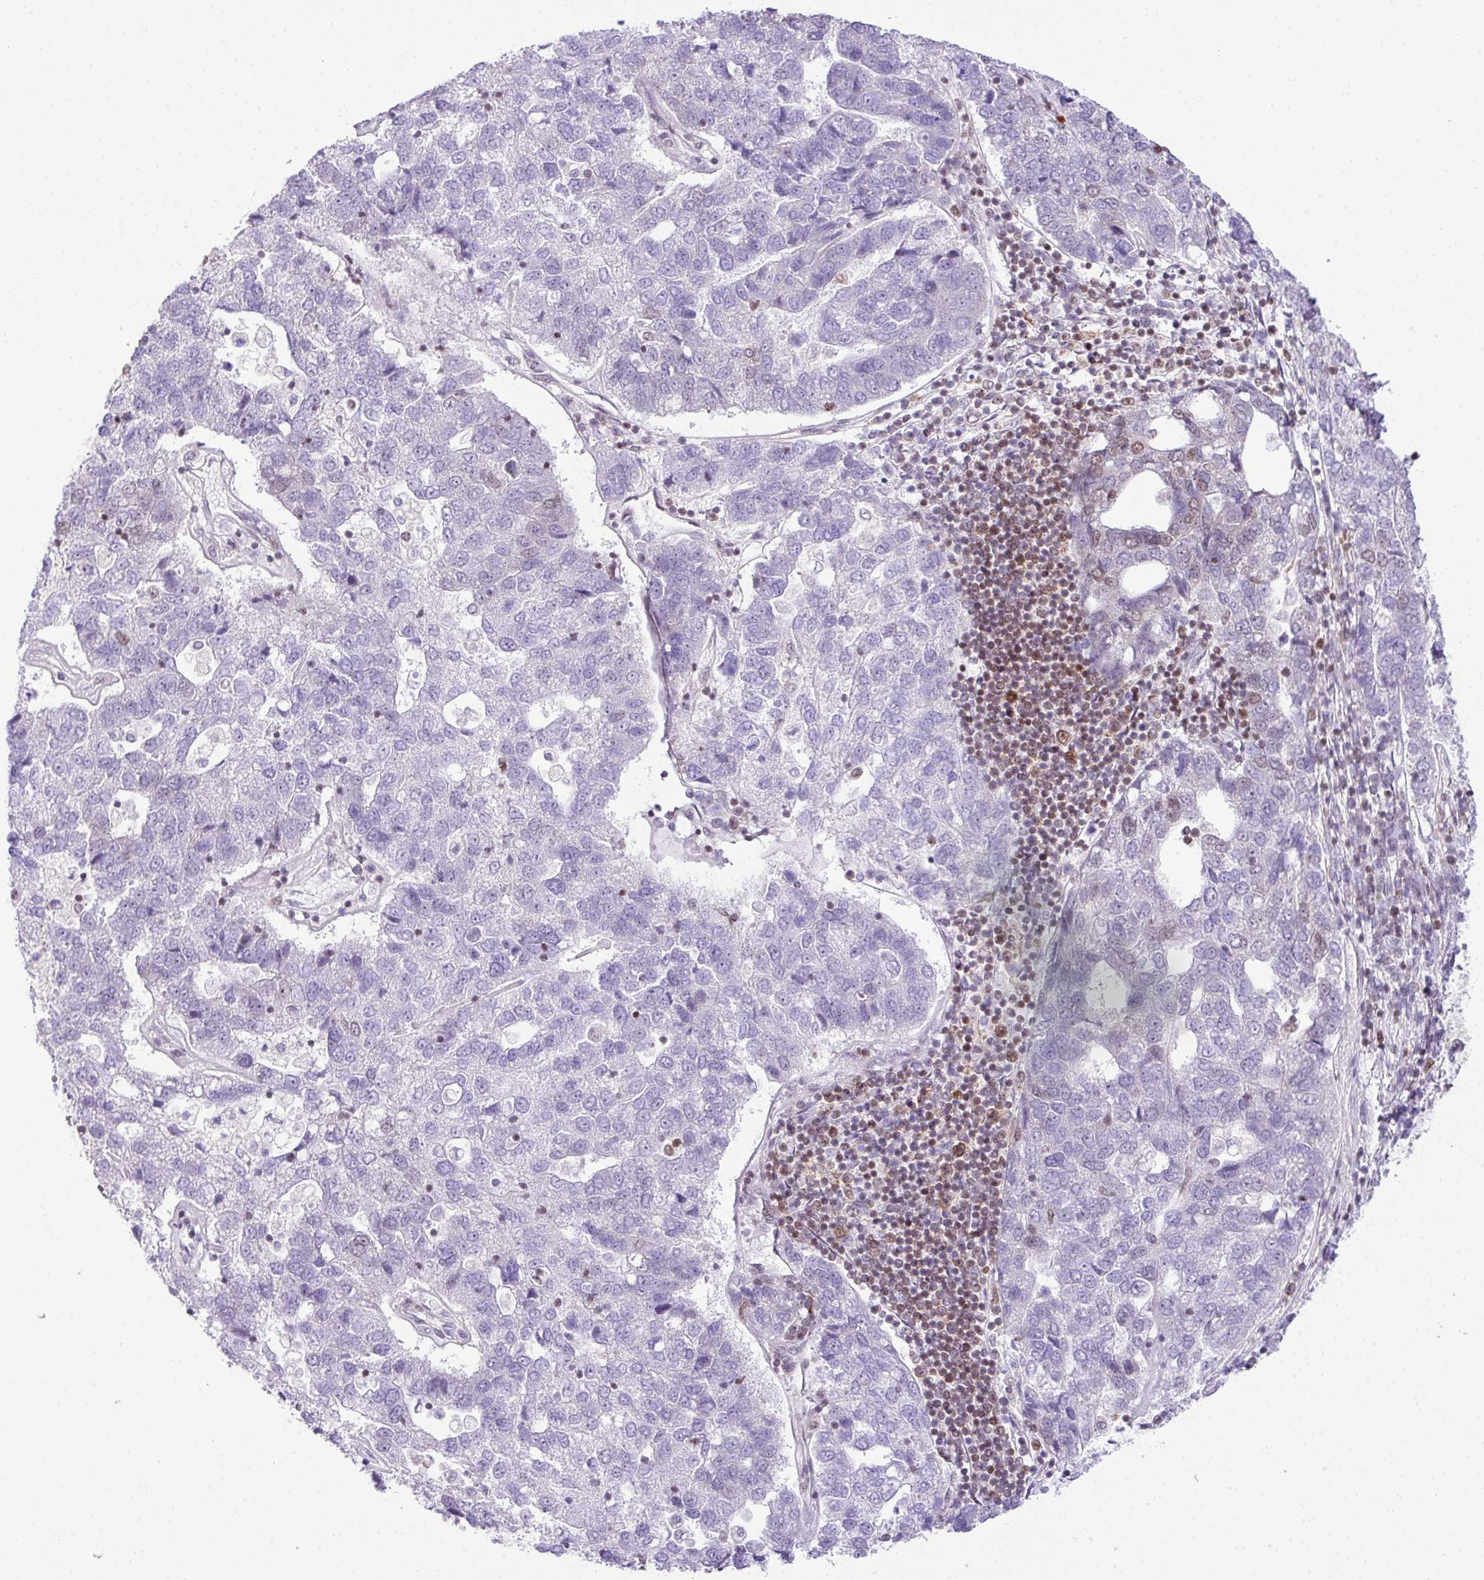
{"staining": {"intensity": "moderate", "quantity": "<25%", "location": "nuclear"}, "tissue": "pancreatic cancer", "cell_type": "Tumor cells", "image_type": "cancer", "snomed": [{"axis": "morphology", "description": "Adenocarcinoma, NOS"}, {"axis": "topography", "description": "Pancreas"}], "caption": "The immunohistochemical stain shows moderate nuclear expression in tumor cells of pancreatic cancer tissue. The protein of interest is stained brown, and the nuclei are stained in blue (DAB IHC with brightfield microscopy, high magnification).", "gene": "CCDC137", "patient": {"sex": "female", "age": 61}}